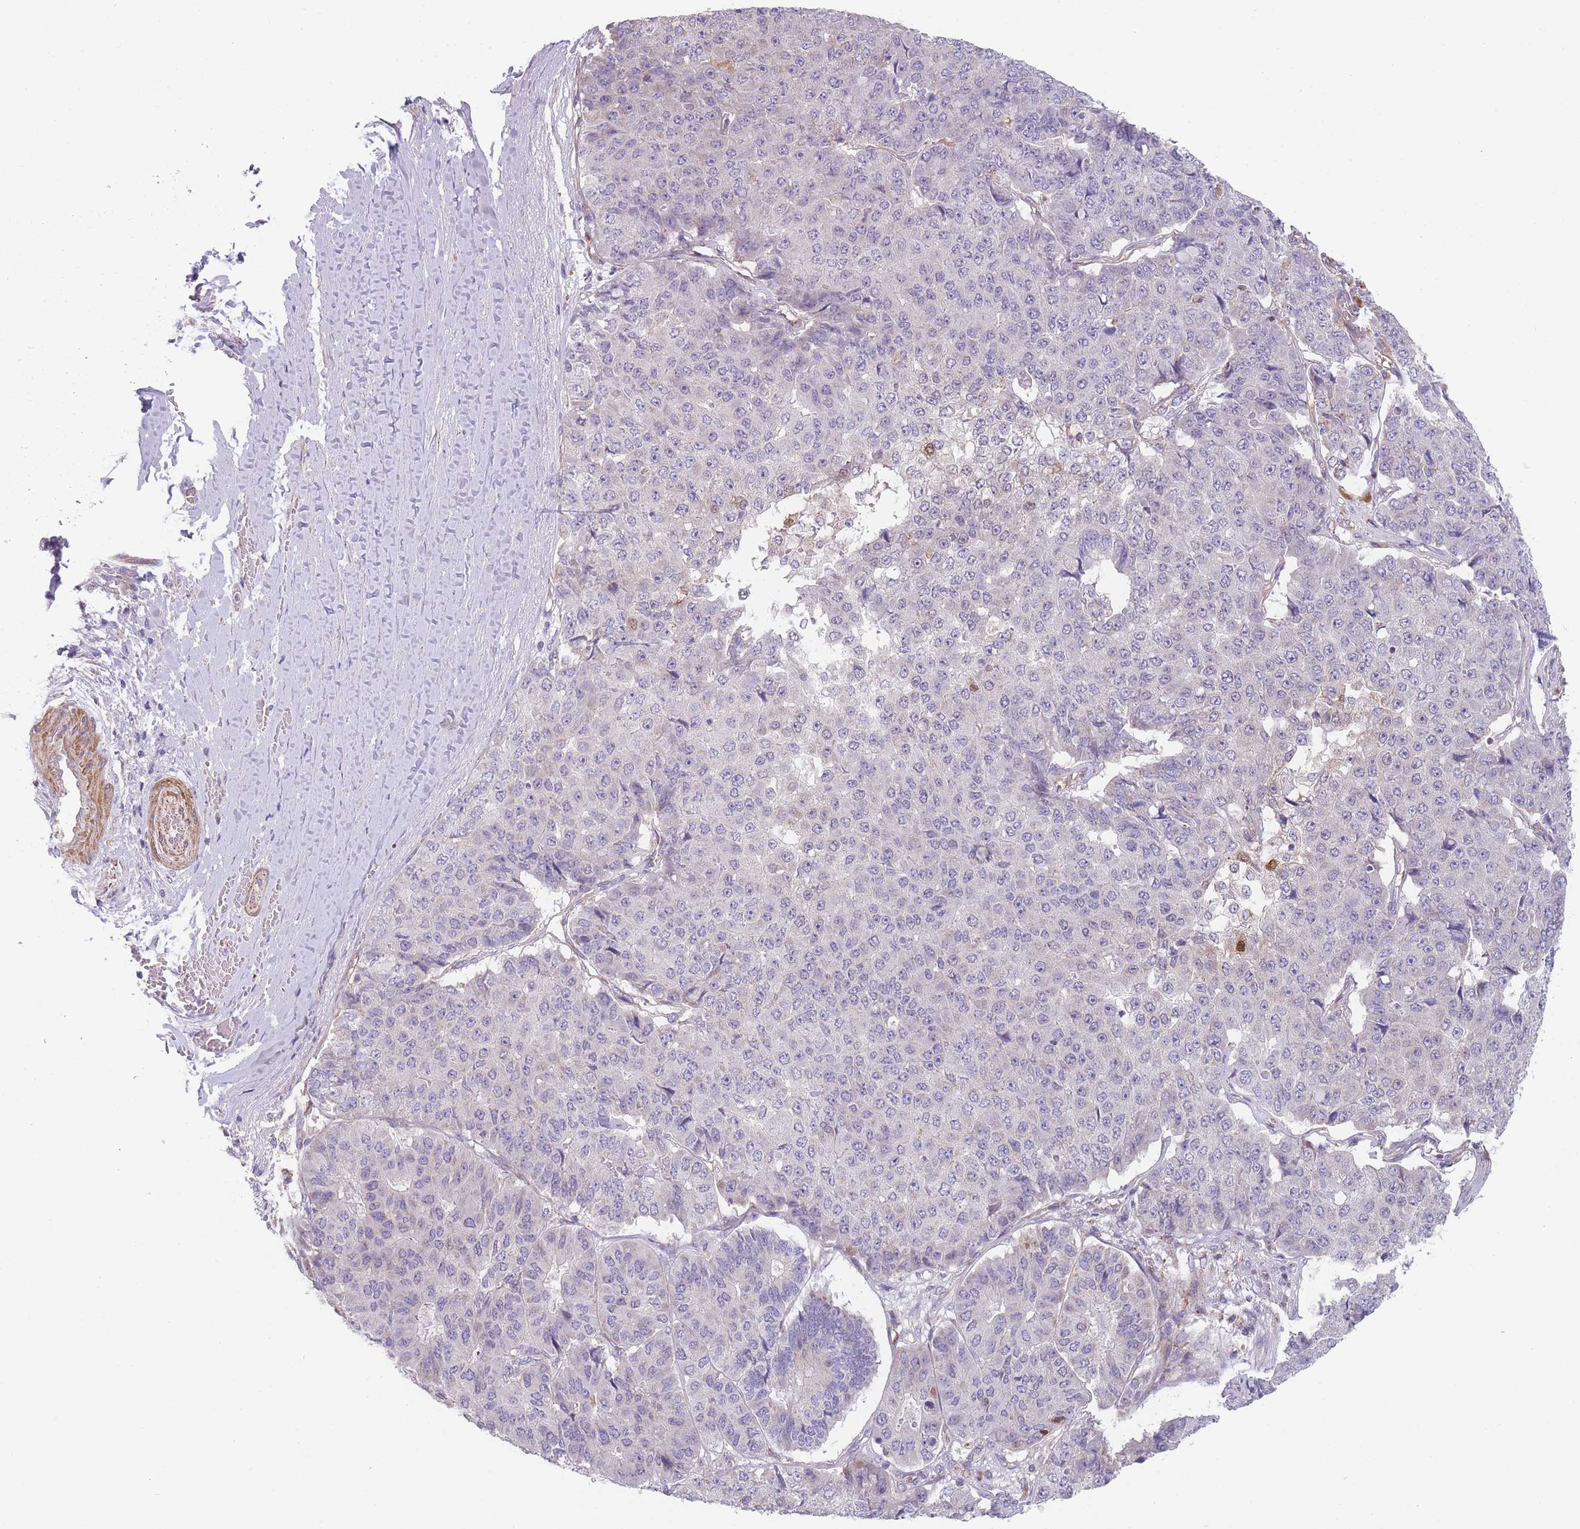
{"staining": {"intensity": "negative", "quantity": "none", "location": "none"}, "tissue": "pancreatic cancer", "cell_type": "Tumor cells", "image_type": "cancer", "snomed": [{"axis": "morphology", "description": "Adenocarcinoma, NOS"}, {"axis": "topography", "description": "Pancreas"}], "caption": "Pancreatic cancer (adenocarcinoma) stained for a protein using immunohistochemistry (IHC) exhibits no positivity tumor cells.", "gene": "SMPD4", "patient": {"sex": "male", "age": 50}}